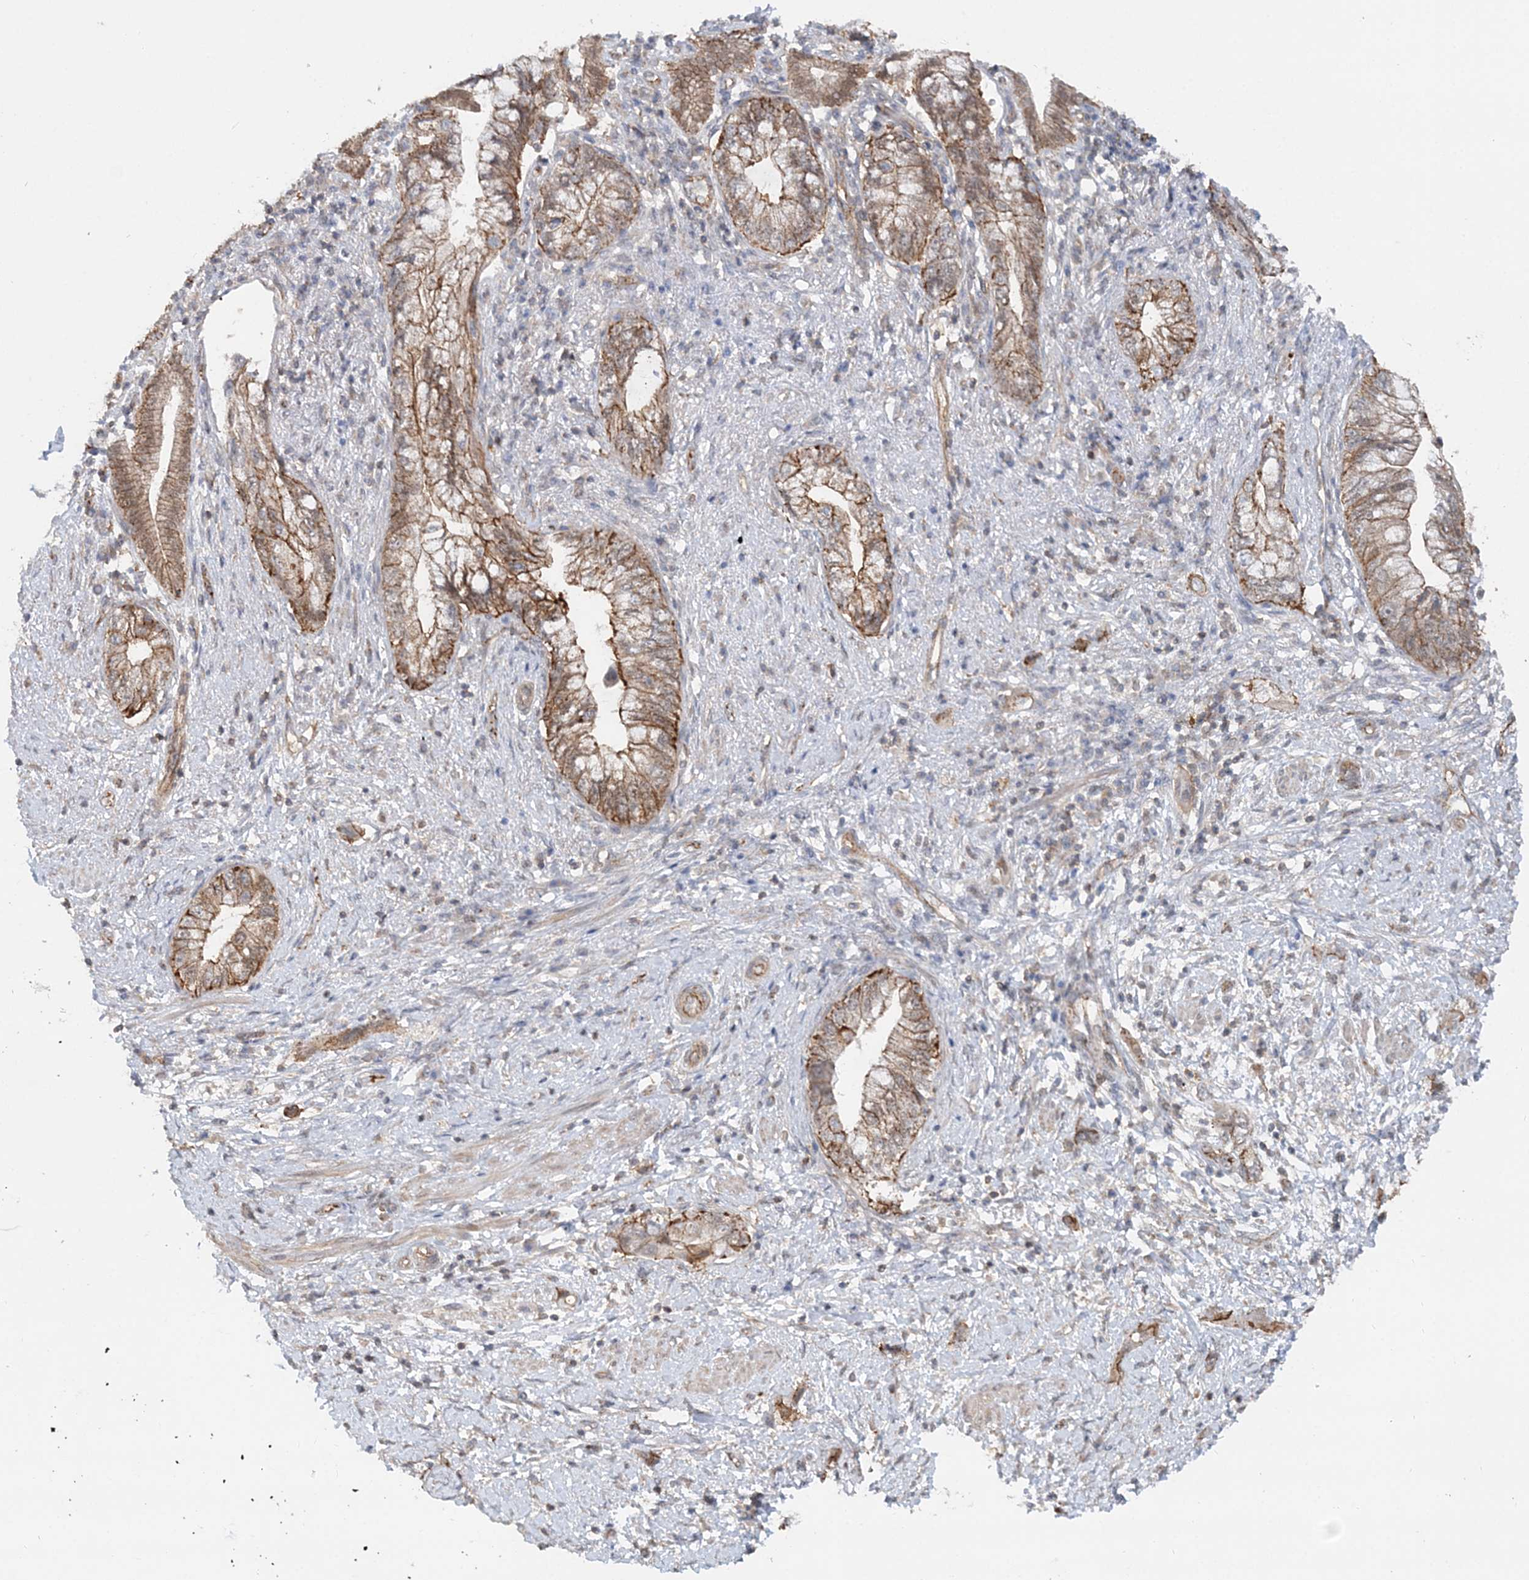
{"staining": {"intensity": "moderate", "quantity": ">75%", "location": "cytoplasmic/membranous"}, "tissue": "pancreatic cancer", "cell_type": "Tumor cells", "image_type": "cancer", "snomed": [{"axis": "morphology", "description": "Adenocarcinoma, NOS"}, {"axis": "topography", "description": "Pancreas"}], "caption": "A high-resolution micrograph shows immunohistochemistry staining of pancreatic cancer (adenocarcinoma), which reveals moderate cytoplasmic/membranous expression in approximately >75% of tumor cells.", "gene": "MAT2B", "patient": {"sex": "female", "age": 73}}